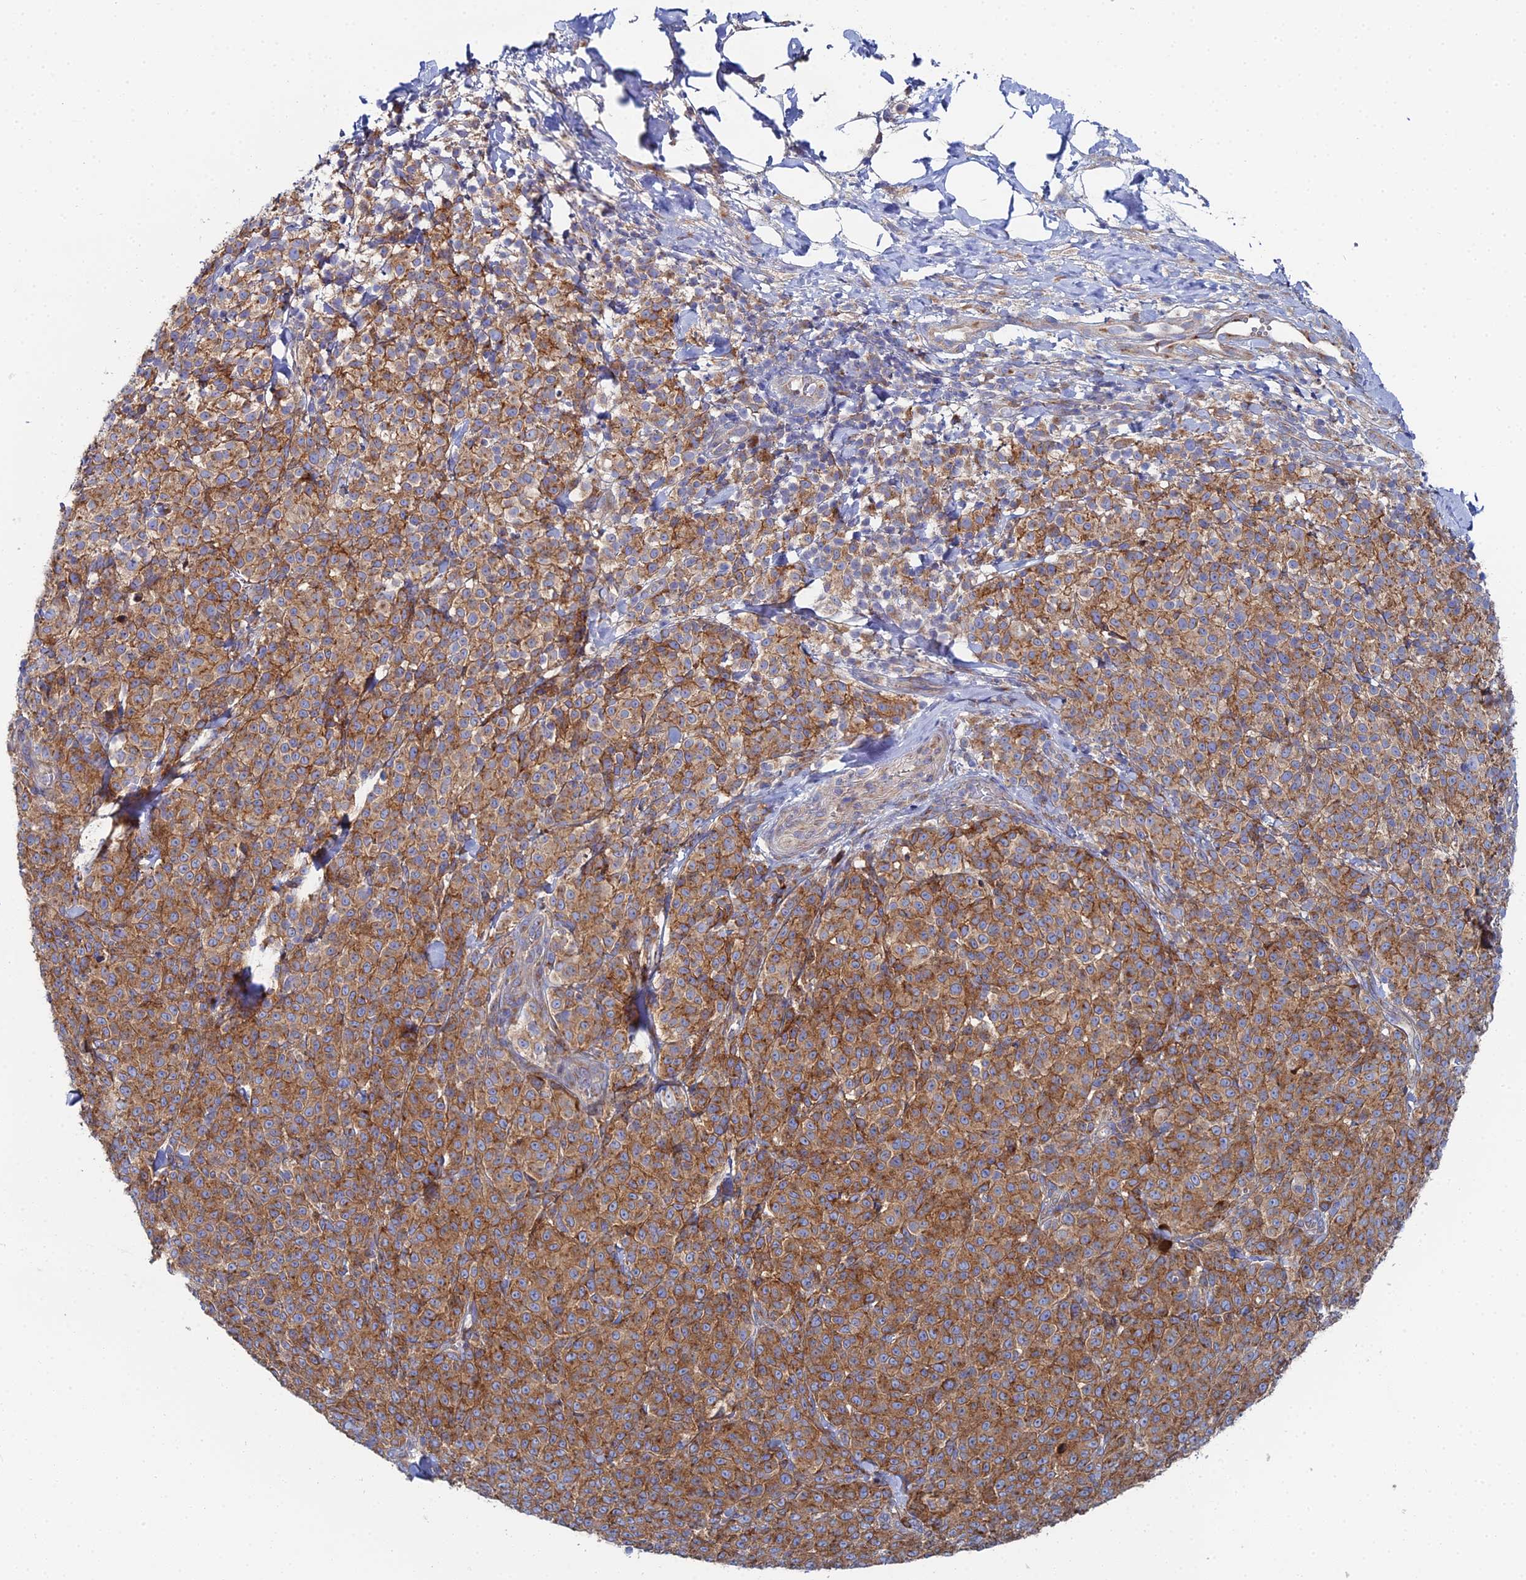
{"staining": {"intensity": "moderate", "quantity": ">75%", "location": "cytoplasmic/membranous"}, "tissue": "melanoma", "cell_type": "Tumor cells", "image_type": "cancer", "snomed": [{"axis": "morphology", "description": "Normal tissue, NOS"}, {"axis": "morphology", "description": "Malignant melanoma, NOS"}, {"axis": "topography", "description": "Skin"}], "caption": "This is a photomicrograph of immunohistochemistry (IHC) staining of melanoma, which shows moderate expression in the cytoplasmic/membranous of tumor cells.", "gene": "CLCN3", "patient": {"sex": "female", "age": 34}}